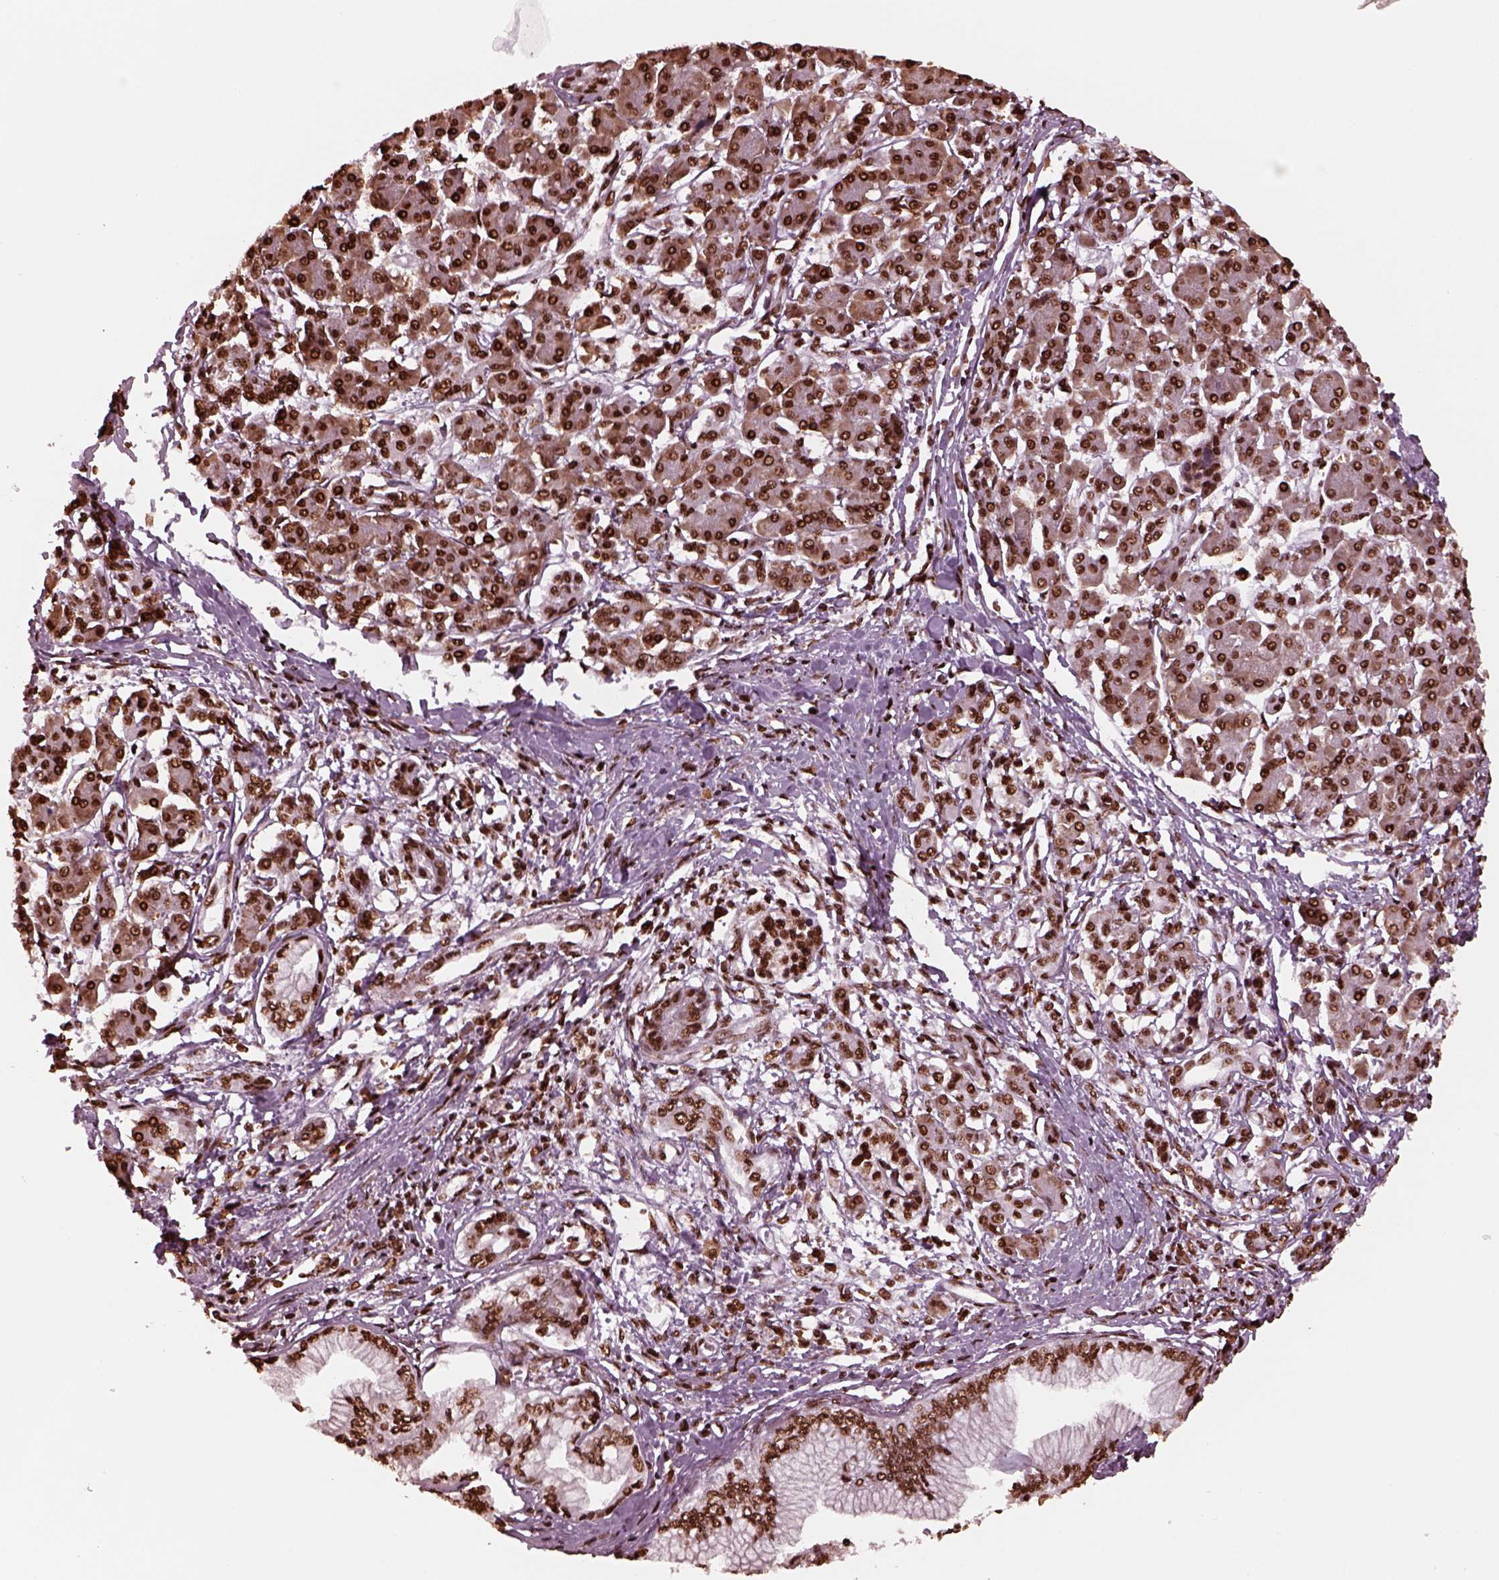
{"staining": {"intensity": "strong", "quantity": ">75%", "location": "nuclear"}, "tissue": "pancreatic cancer", "cell_type": "Tumor cells", "image_type": "cancer", "snomed": [{"axis": "morphology", "description": "Adenocarcinoma, NOS"}, {"axis": "topography", "description": "Pancreas"}], "caption": "DAB immunohistochemical staining of pancreatic adenocarcinoma demonstrates strong nuclear protein staining in approximately >75% of tumor cells. Immunohistochemistry stains the protein in brown and the nuclei are stained blue.", "gene": "NSD1", "patient": {"sex": "female", "age": 68}}